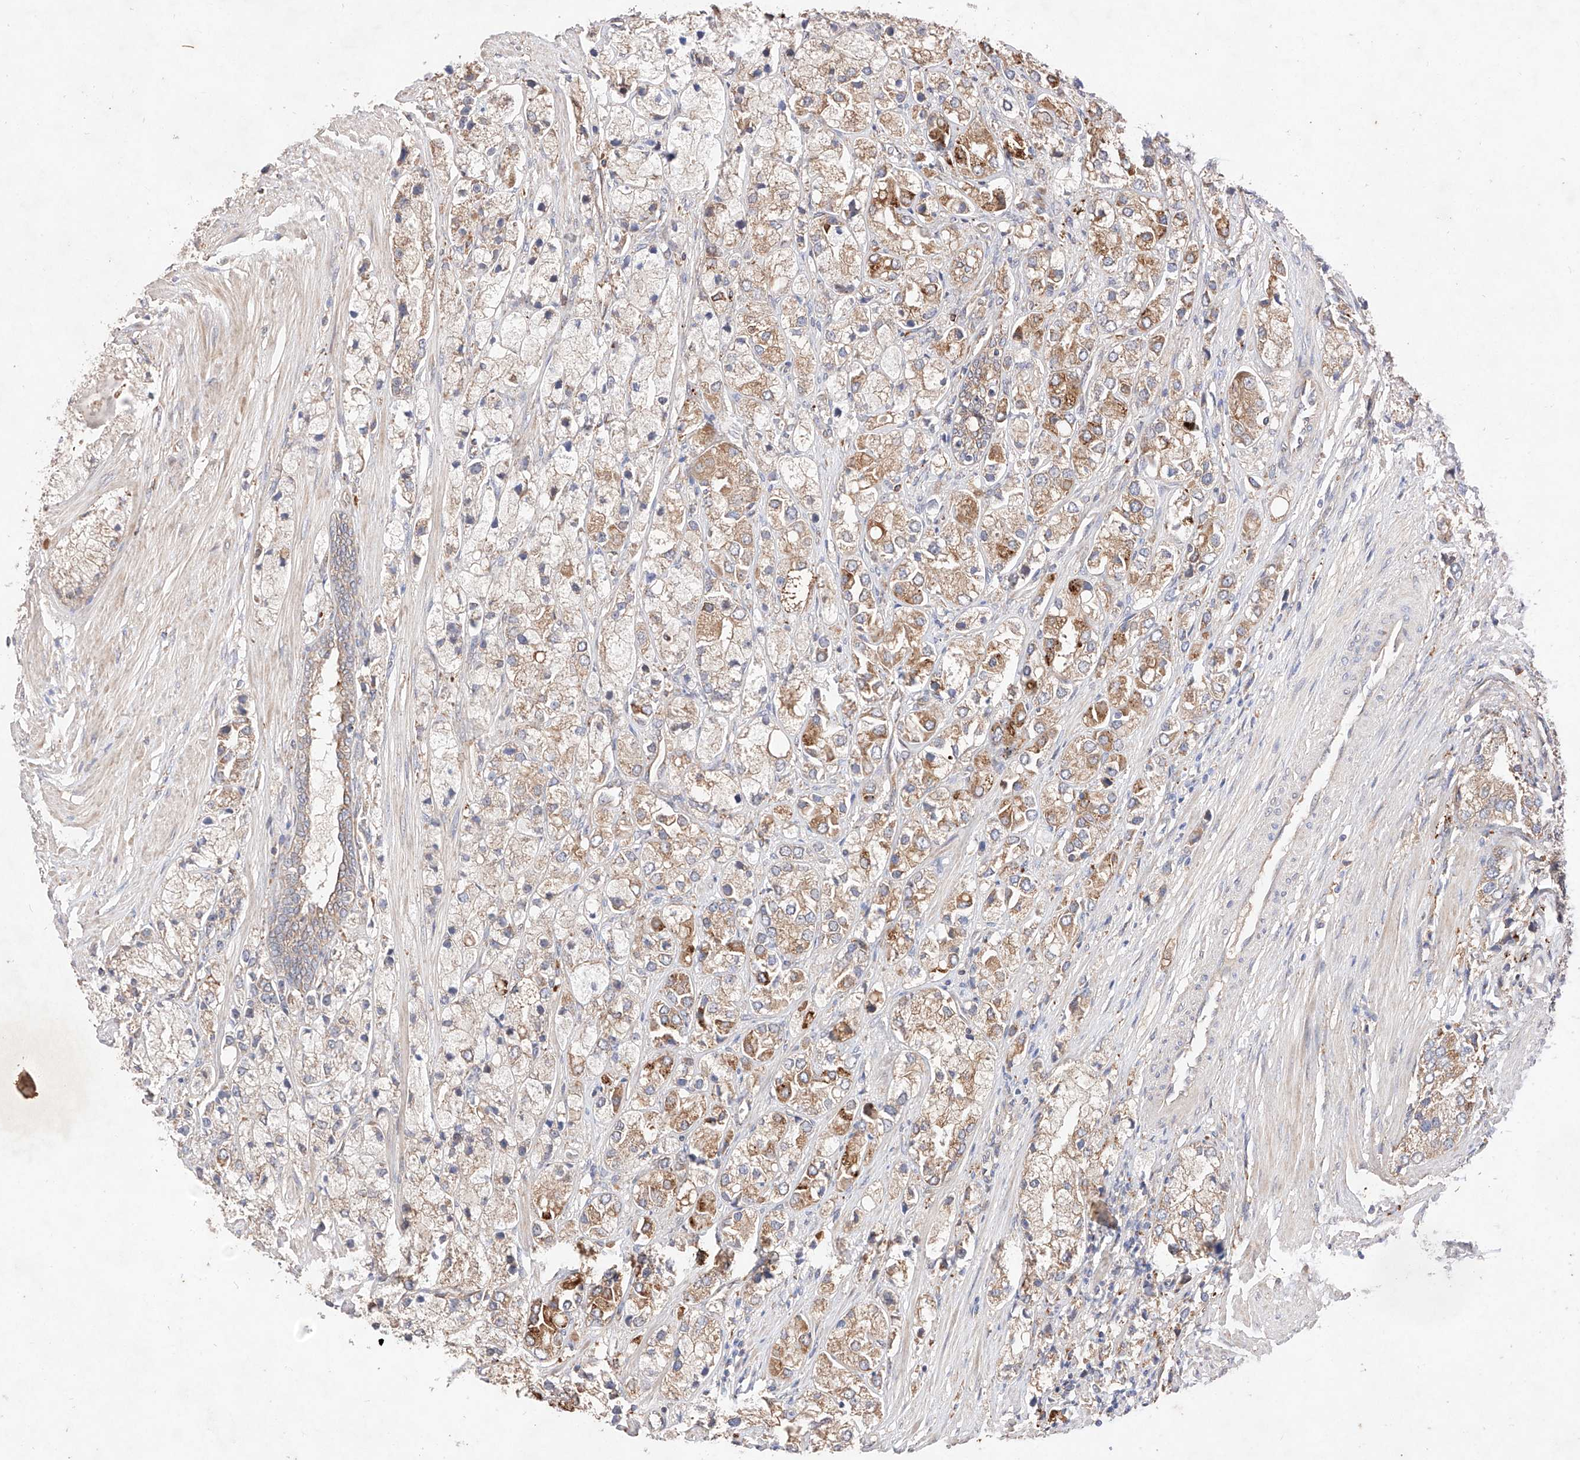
{"staining": {"intensity": "strong", "quantity": "<25%", "location": "cytoplasmic/membranous"}, "tissue": "prostate cancer", "cell_type": "Tumor cells", "image_type": "cancer", "snomed": [{"axis": "morphology", "description": "Adenocarcinoma, High grade"}, {"axis": "topography", "description": "Prostate"}], "caption": "Strong cytoplasmic/membranous protein staining is seen in about <25% of tumor cells in prostate adenocarcinoma (high-grade). The staining was performed using DAB, with brown indicating positive protein expression. Nuclei are stained blue with hematoxylin.", "gene": "C6orf62", "patient": {"sex": "male", "age": 50}}